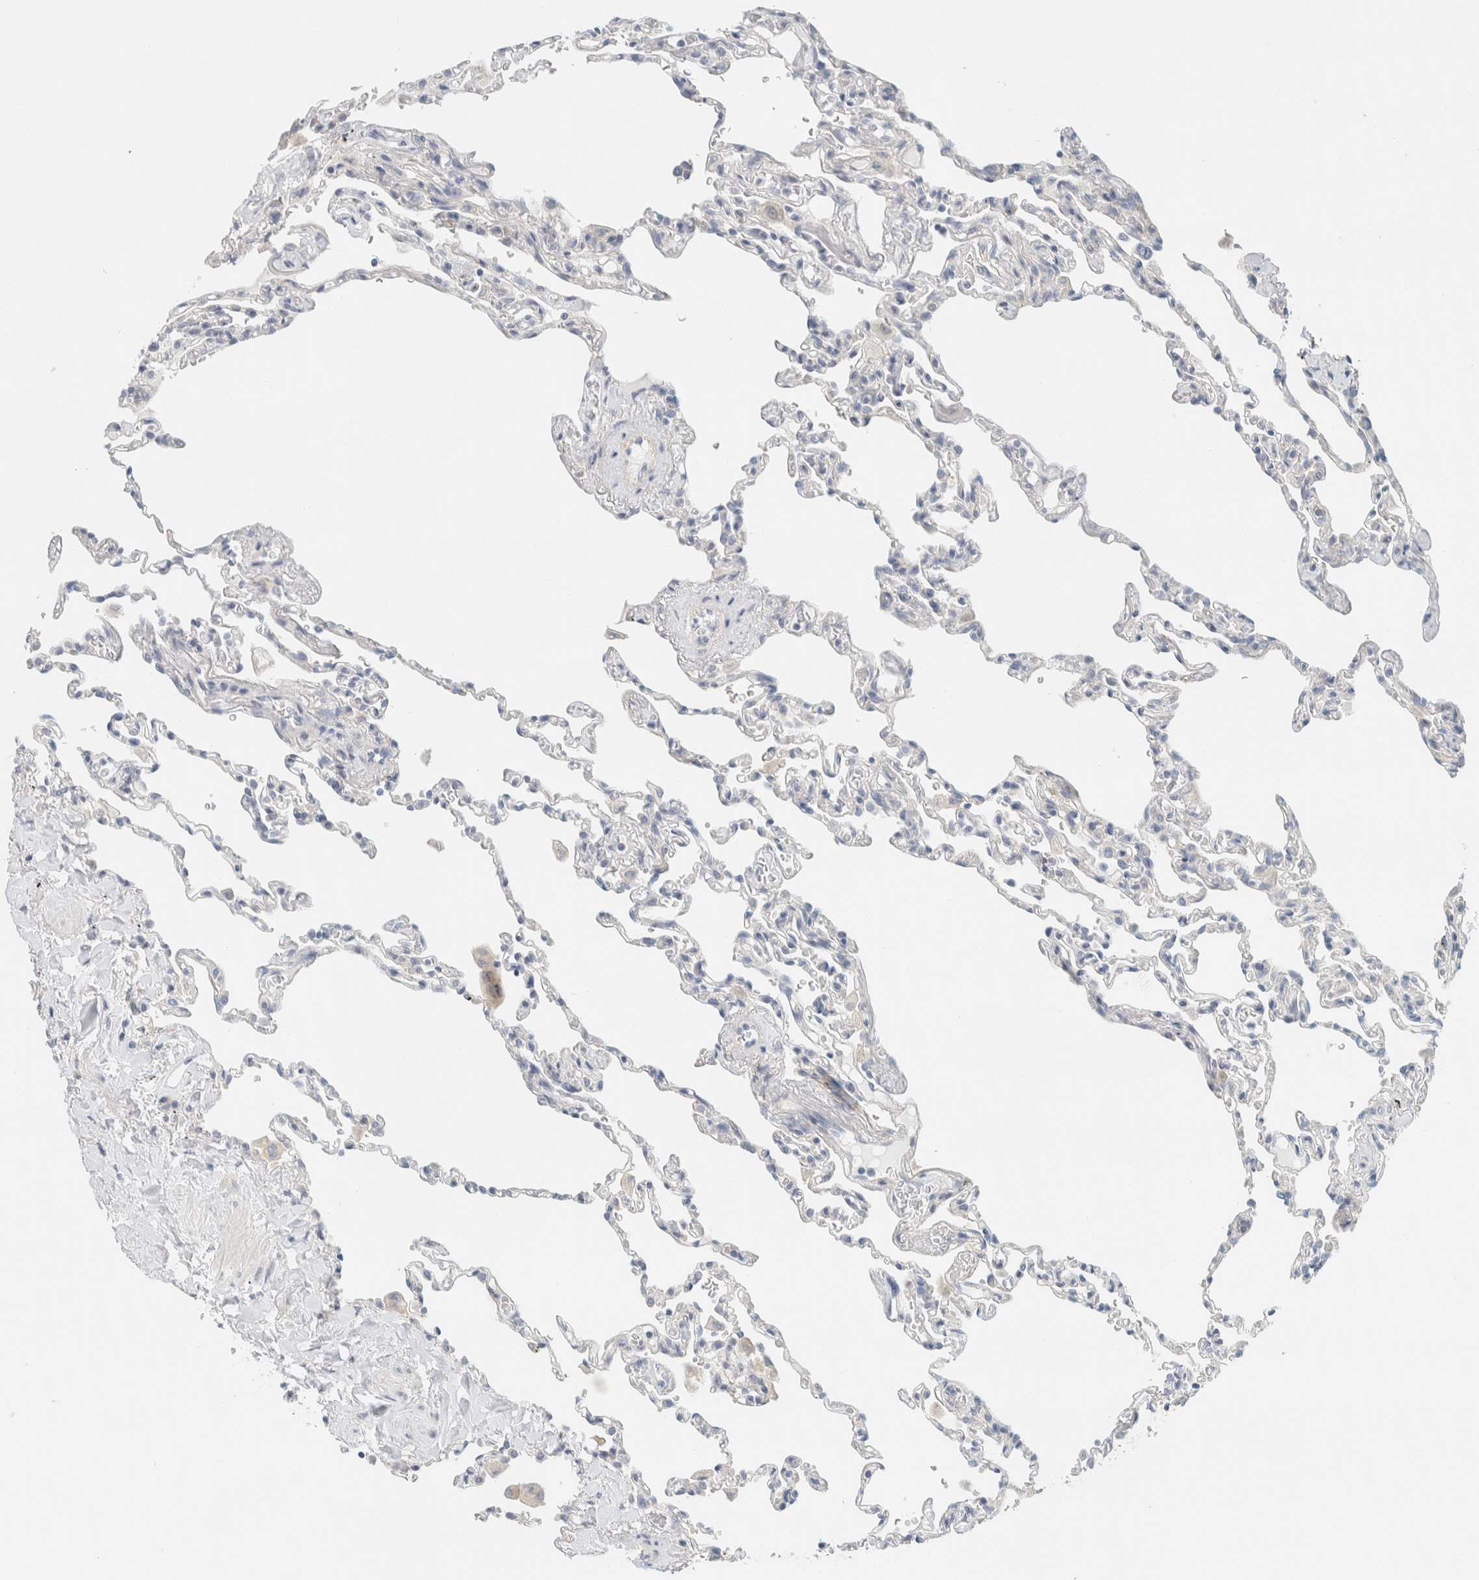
{"staining": {"intensity": "negative", "quantity": "none", "location": "none"}, "tissue": "lung", "cell_type": "Alveolar cells", "image_type": "normal", "snomed": [{"axis": "morphology", "description": "Normal tissue, NOS"}, {"axis": "topography", "description": "Lung"}], "caption": "DAB immunohistochemical staining of benign lung demonstrates no significant positivity in alveolar cells.", "gene": "AARSD1", "patient": {"sex": "male", "age": 59}}